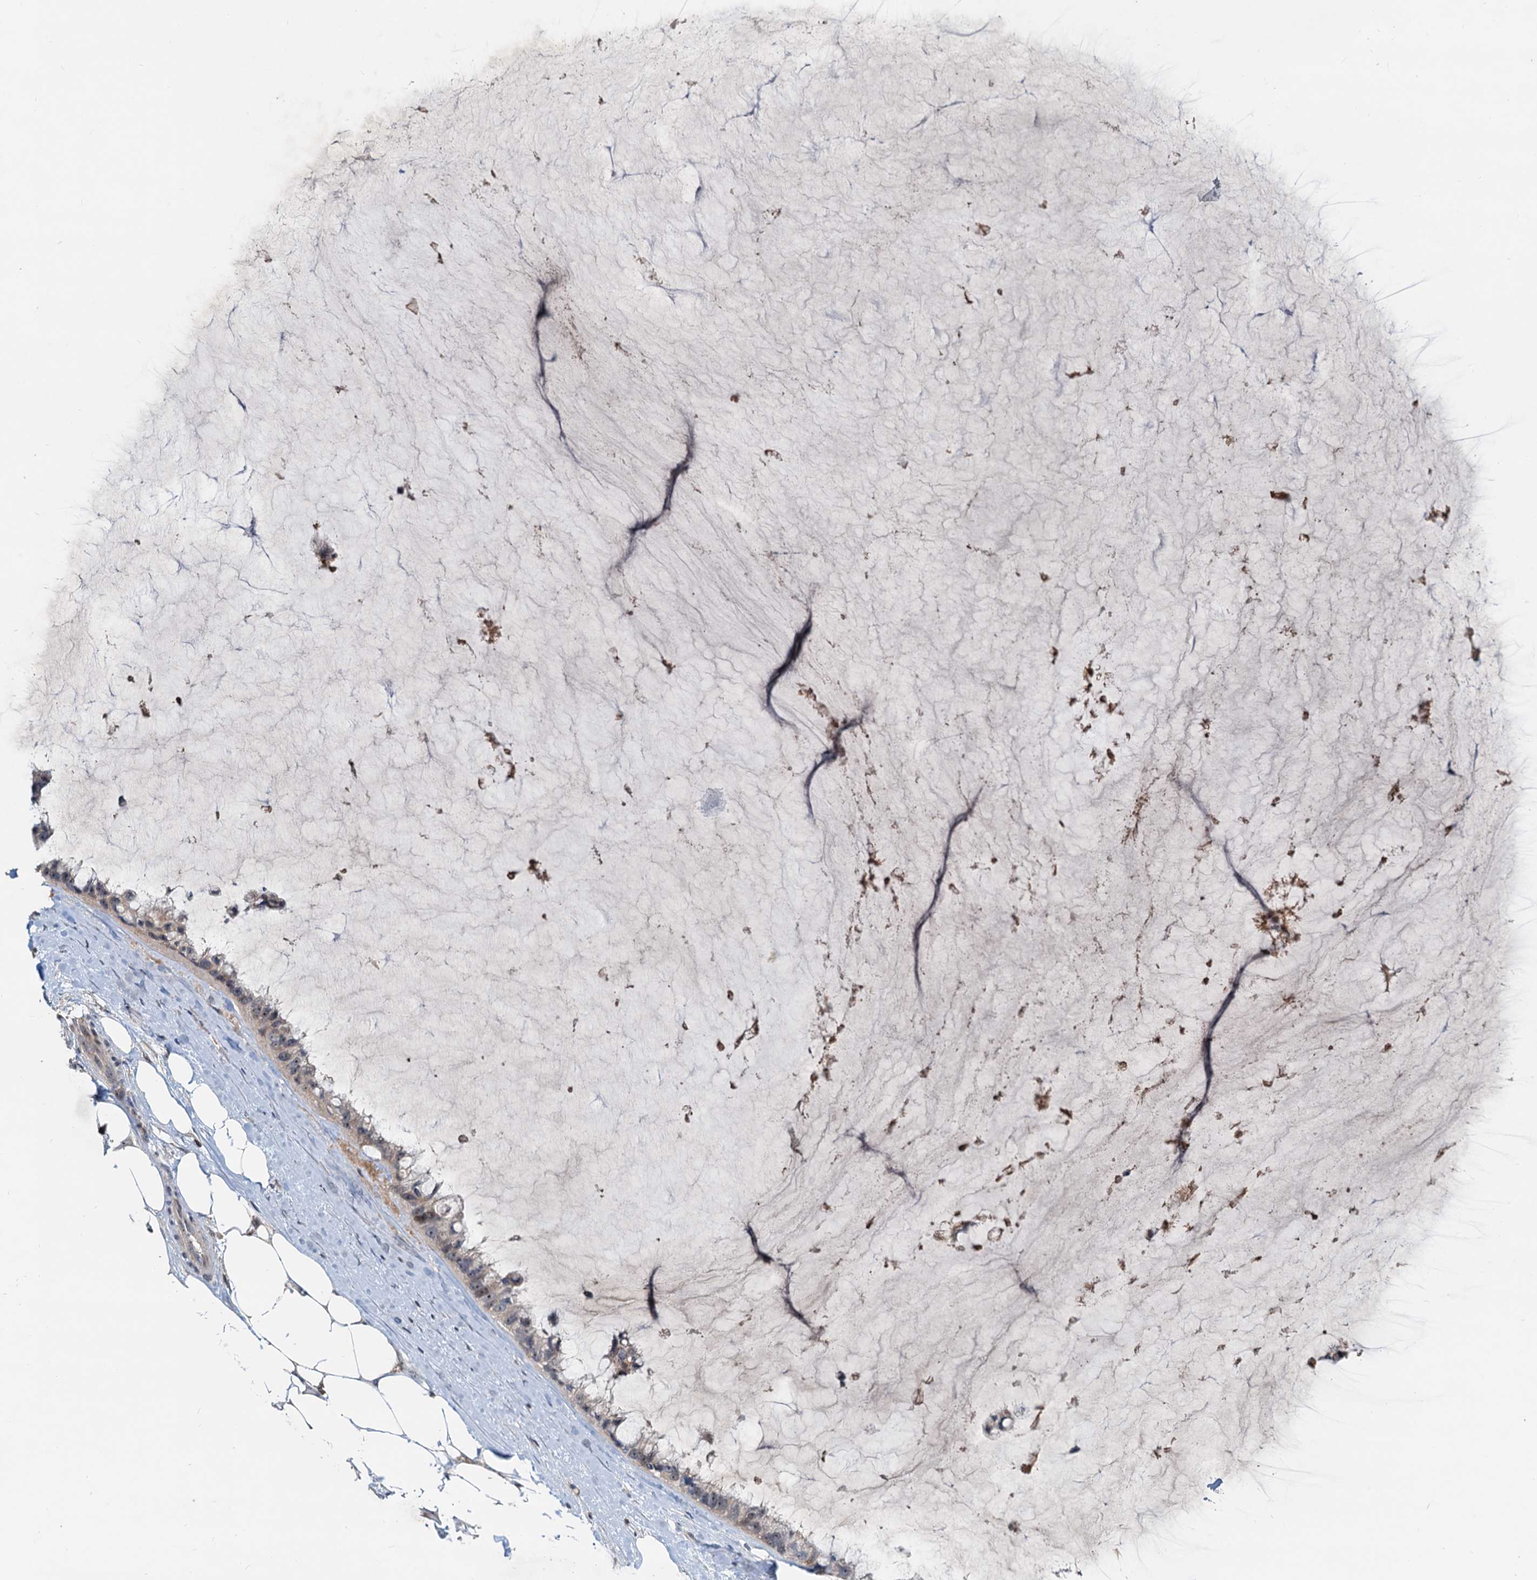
{"staining": {"intensity": "weak", "quantity": "<25%", "location": "cytoplasmic/membranous"}, "tissue": "ovarian cancer", "cell_type": "Tumor cells", "image_type": "cancer", "snomed": [{"axis": "morphology", "description": "Cystadenocarcinoma, mucinous, NOS"}, {"axis": "topography", "description": "Ovary"}], "caption": "Tumor cells are negative for brown protein staining in ovarian cancer.", "gene": "RGS7BP", "patient": {"sex": "female", "age": 39}}